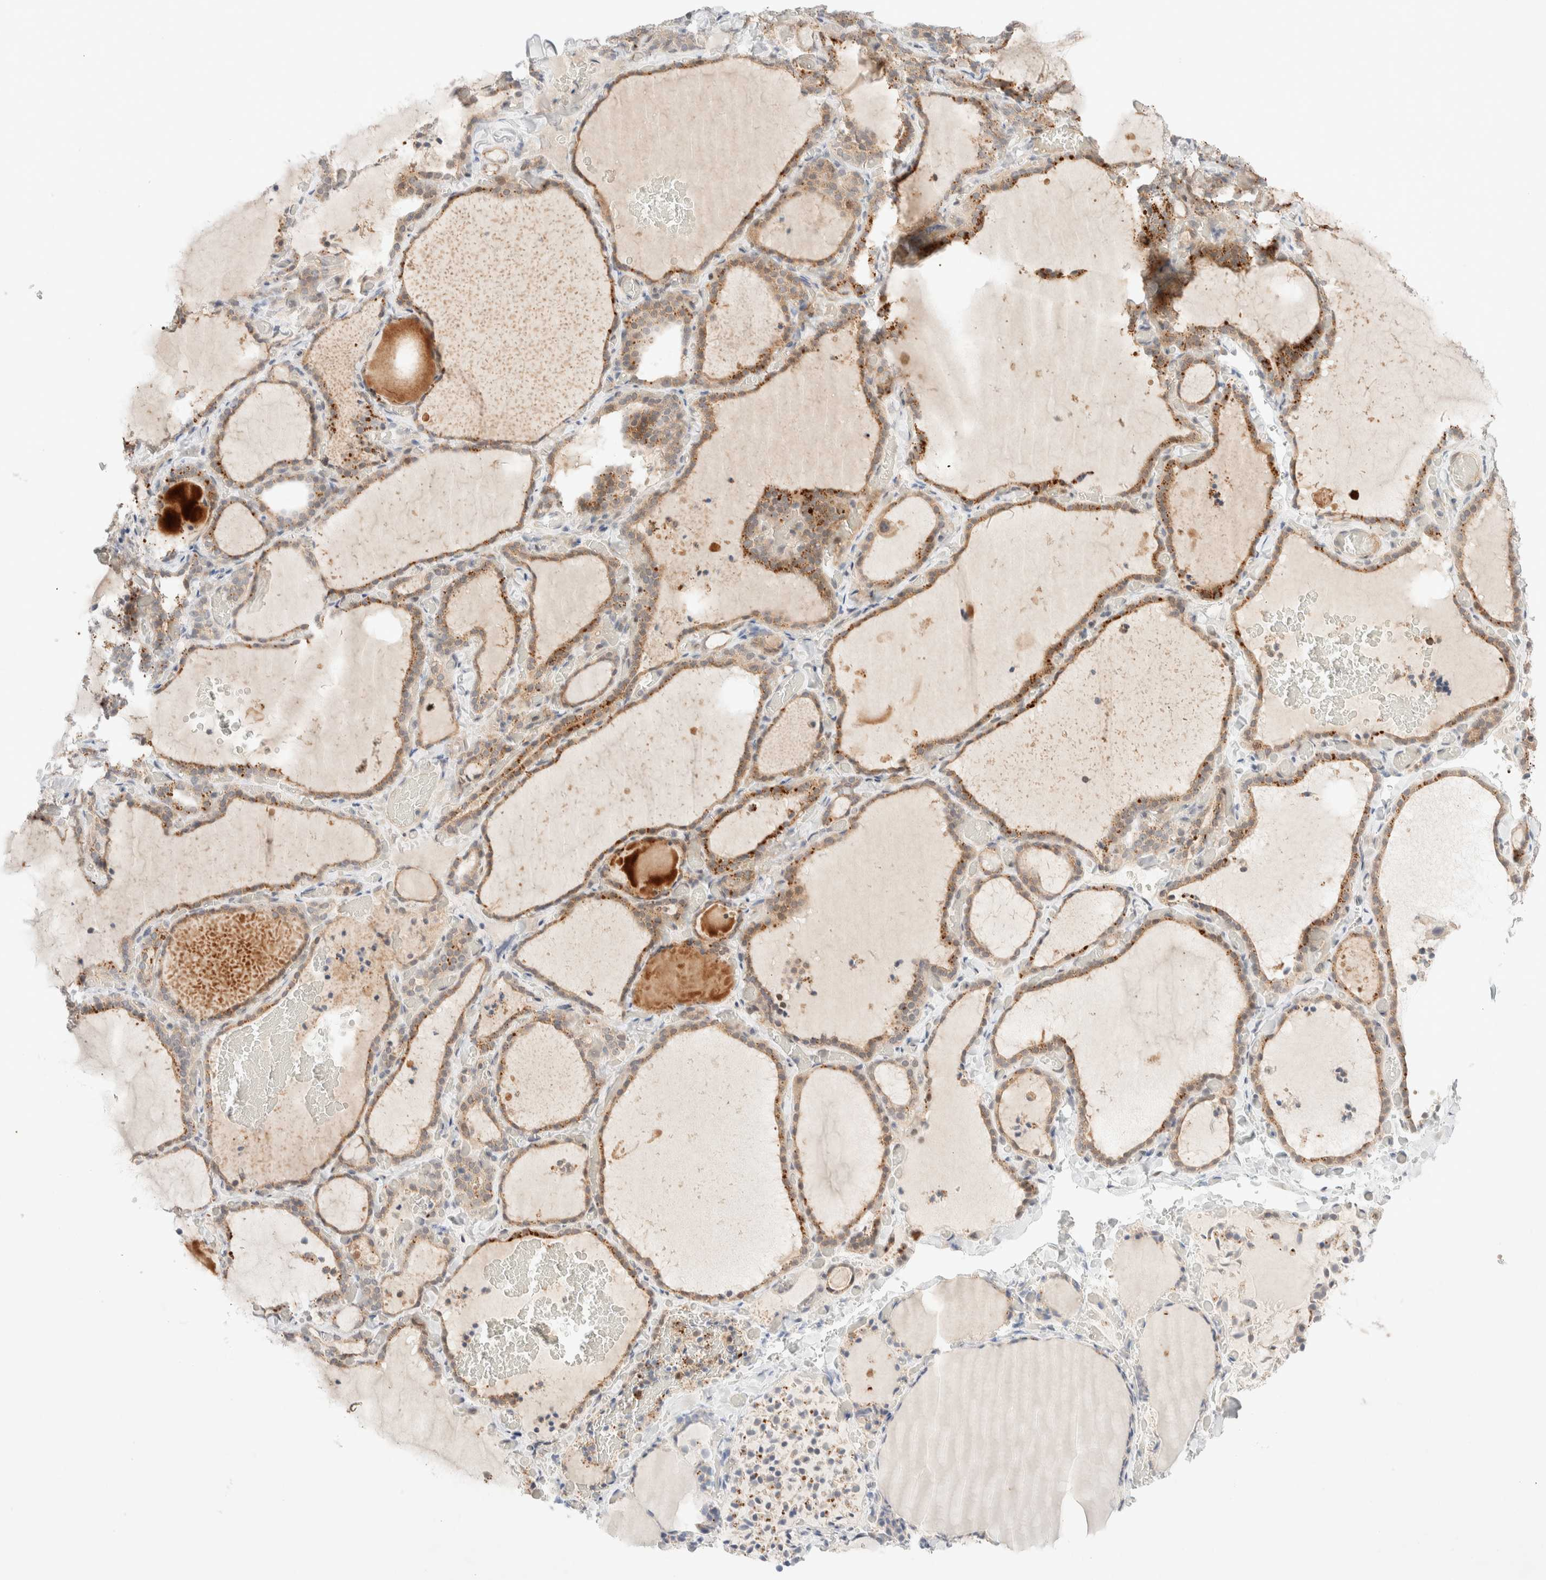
{"staining": {"intensity": "moderate", "quantity": ">75%", "location": "cytoplasmic/membranous"}, "tissue": "thyroid gland", "cell_type": "Glandular cells", "image_type": "normal", "snomed": [{"axis": "morphology", "description": "Normal tissue, NOS"}, {"axis": "topography", "description": "Thyroid gland"}], "caption": "Moderate cytoplasmic/membranous positivity is appreciated in approximately >75% of glandular cells in benign thyroid gland. (DAB IHC with brightfield microscopy, high magnification).", "gene": "CHKA", "patient": {"sex": "female", "age": 22}}